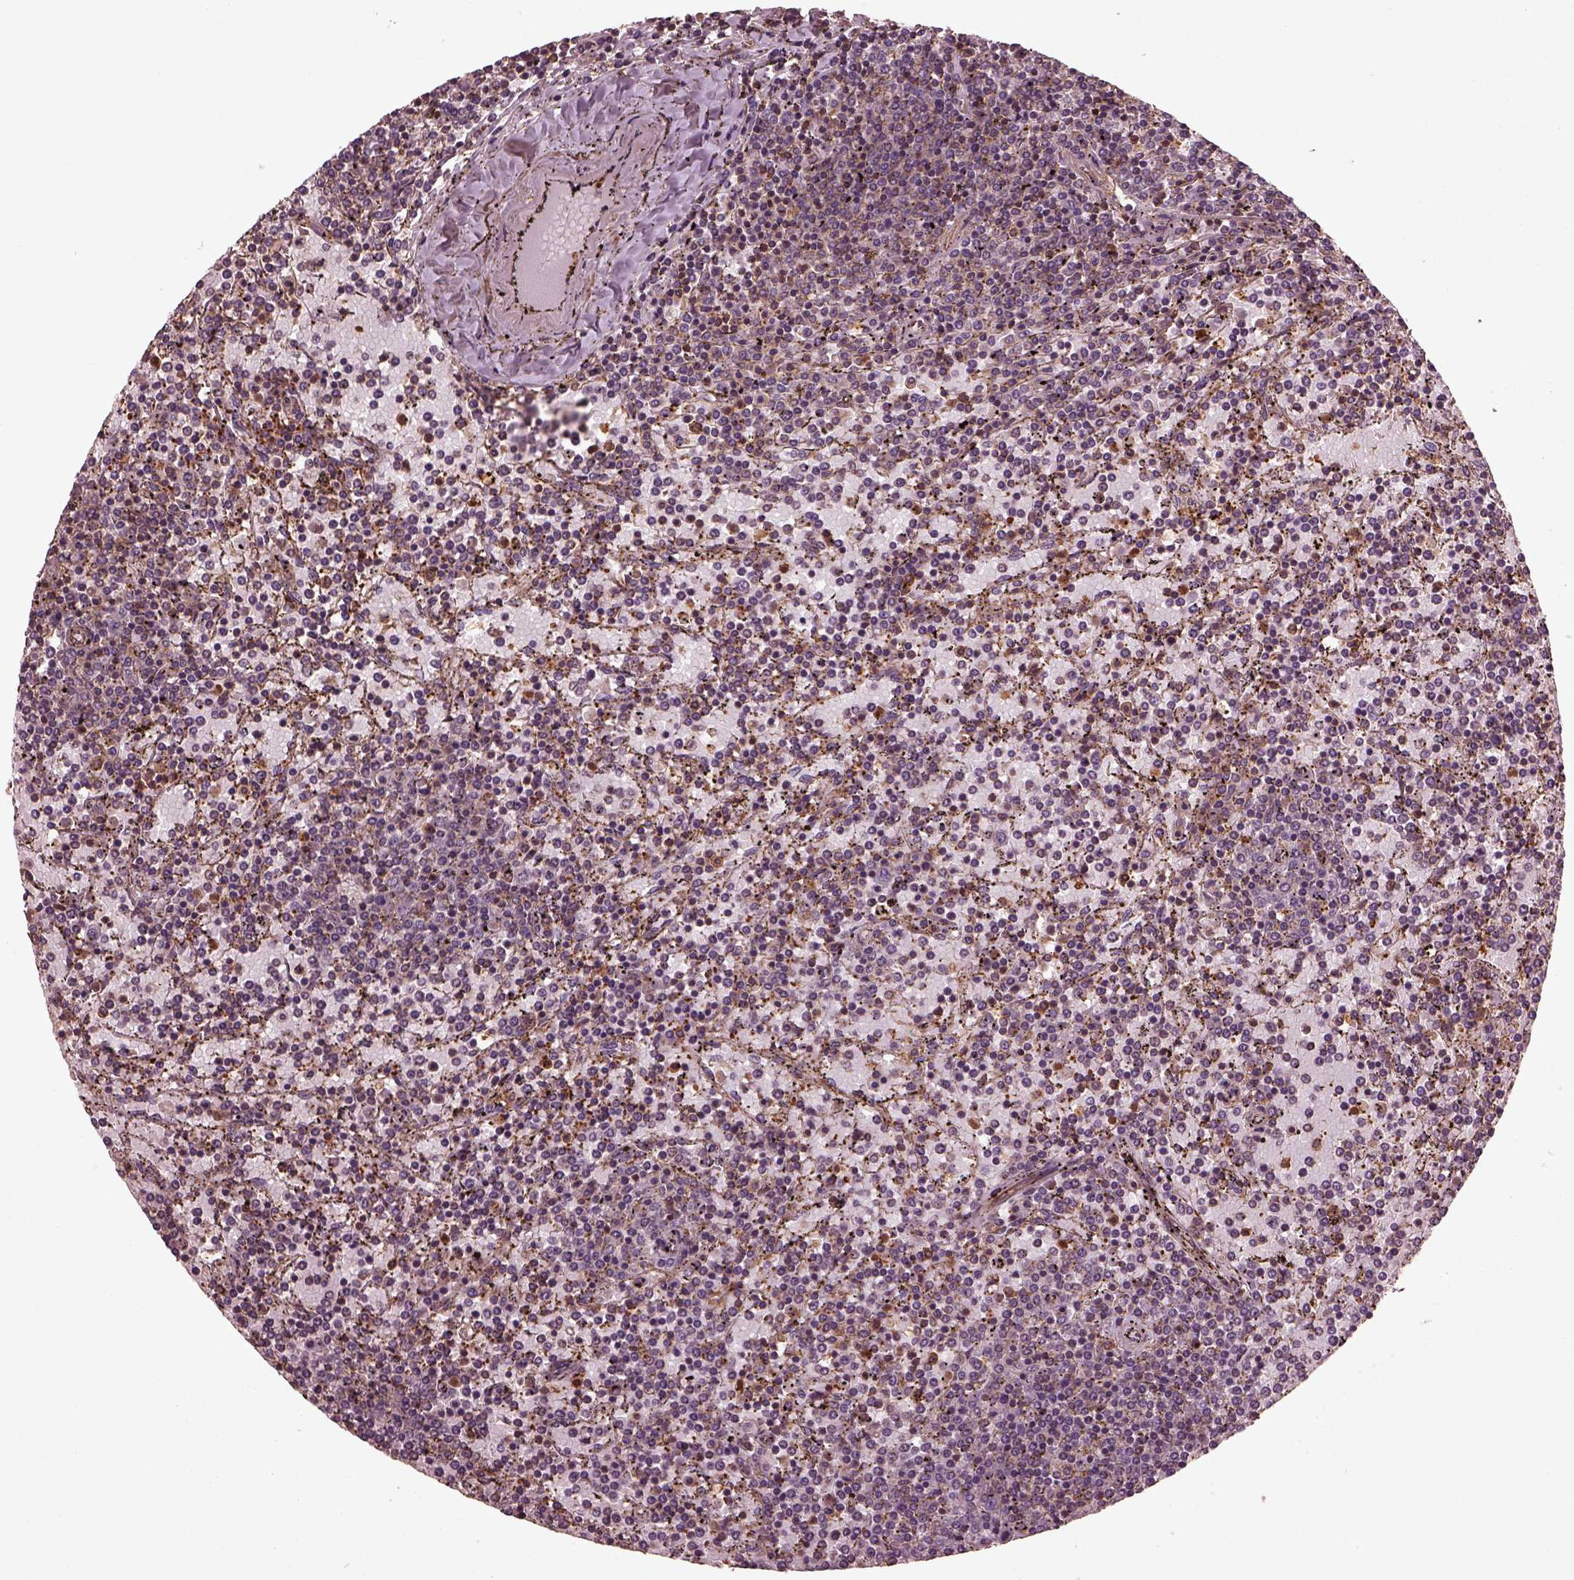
{"staining": {"intensity": "negative", "quantity": "none", "location": "none"}, "tissue": "lymphoma", "cell_type": "Tumor cells", "image_type": "cancer", "snomed": [{"axis": "morphology", "description": "Malignant lymphoma, non-Hodgkin's type, Low grade"}, {"axis": "topography", "description": "Spleen"}], "caption": "Tumor cells are negative for brown protein staining in low-grade malignant lymphoma, non-Hodgkin's type. (Stains: DAB IHC with hematoxylin counter stain, Microscopy: brightfield microscopy at high magnification).", "gene": "MYL6", "patient": {"sex": "female", "age": 77}}